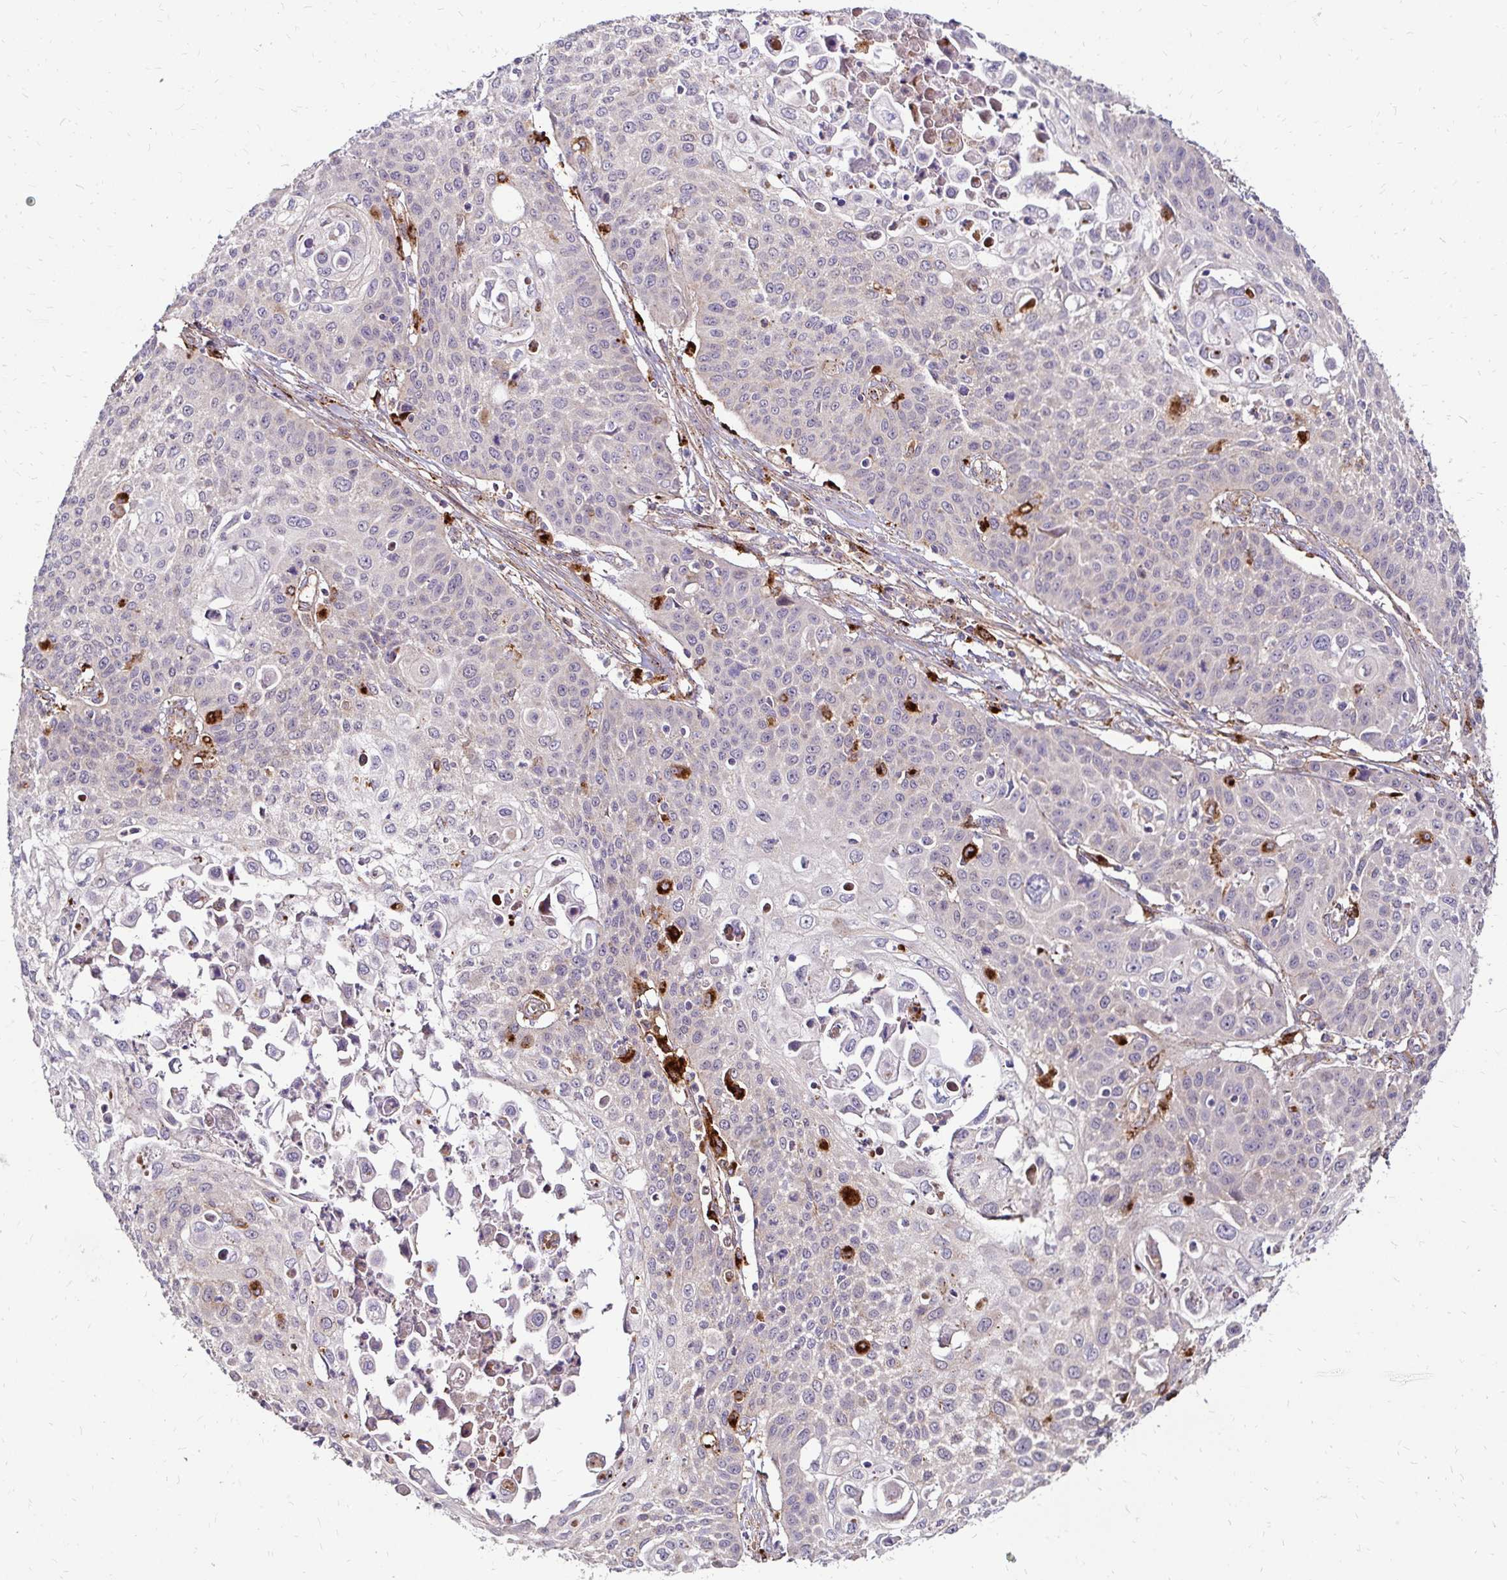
{"staining": {"intensity": "negative", "quantity": "none", "location": "none"}, "tissue": "cervical cancer", "cell_type": "Tumor cells", "image_type": "cancer", "snomed": [{"axis": "morphology", "description": "Squamous cell carcinoma, NOS"}, {"axis": "topography", "description": "Cervix"}], "caption": "Protein analysis of cervical squamous cell carcinoma displays no significant staining in tumor cells.", "gene": "IDUA", "patient": {"sex": "female", "age": 65}}